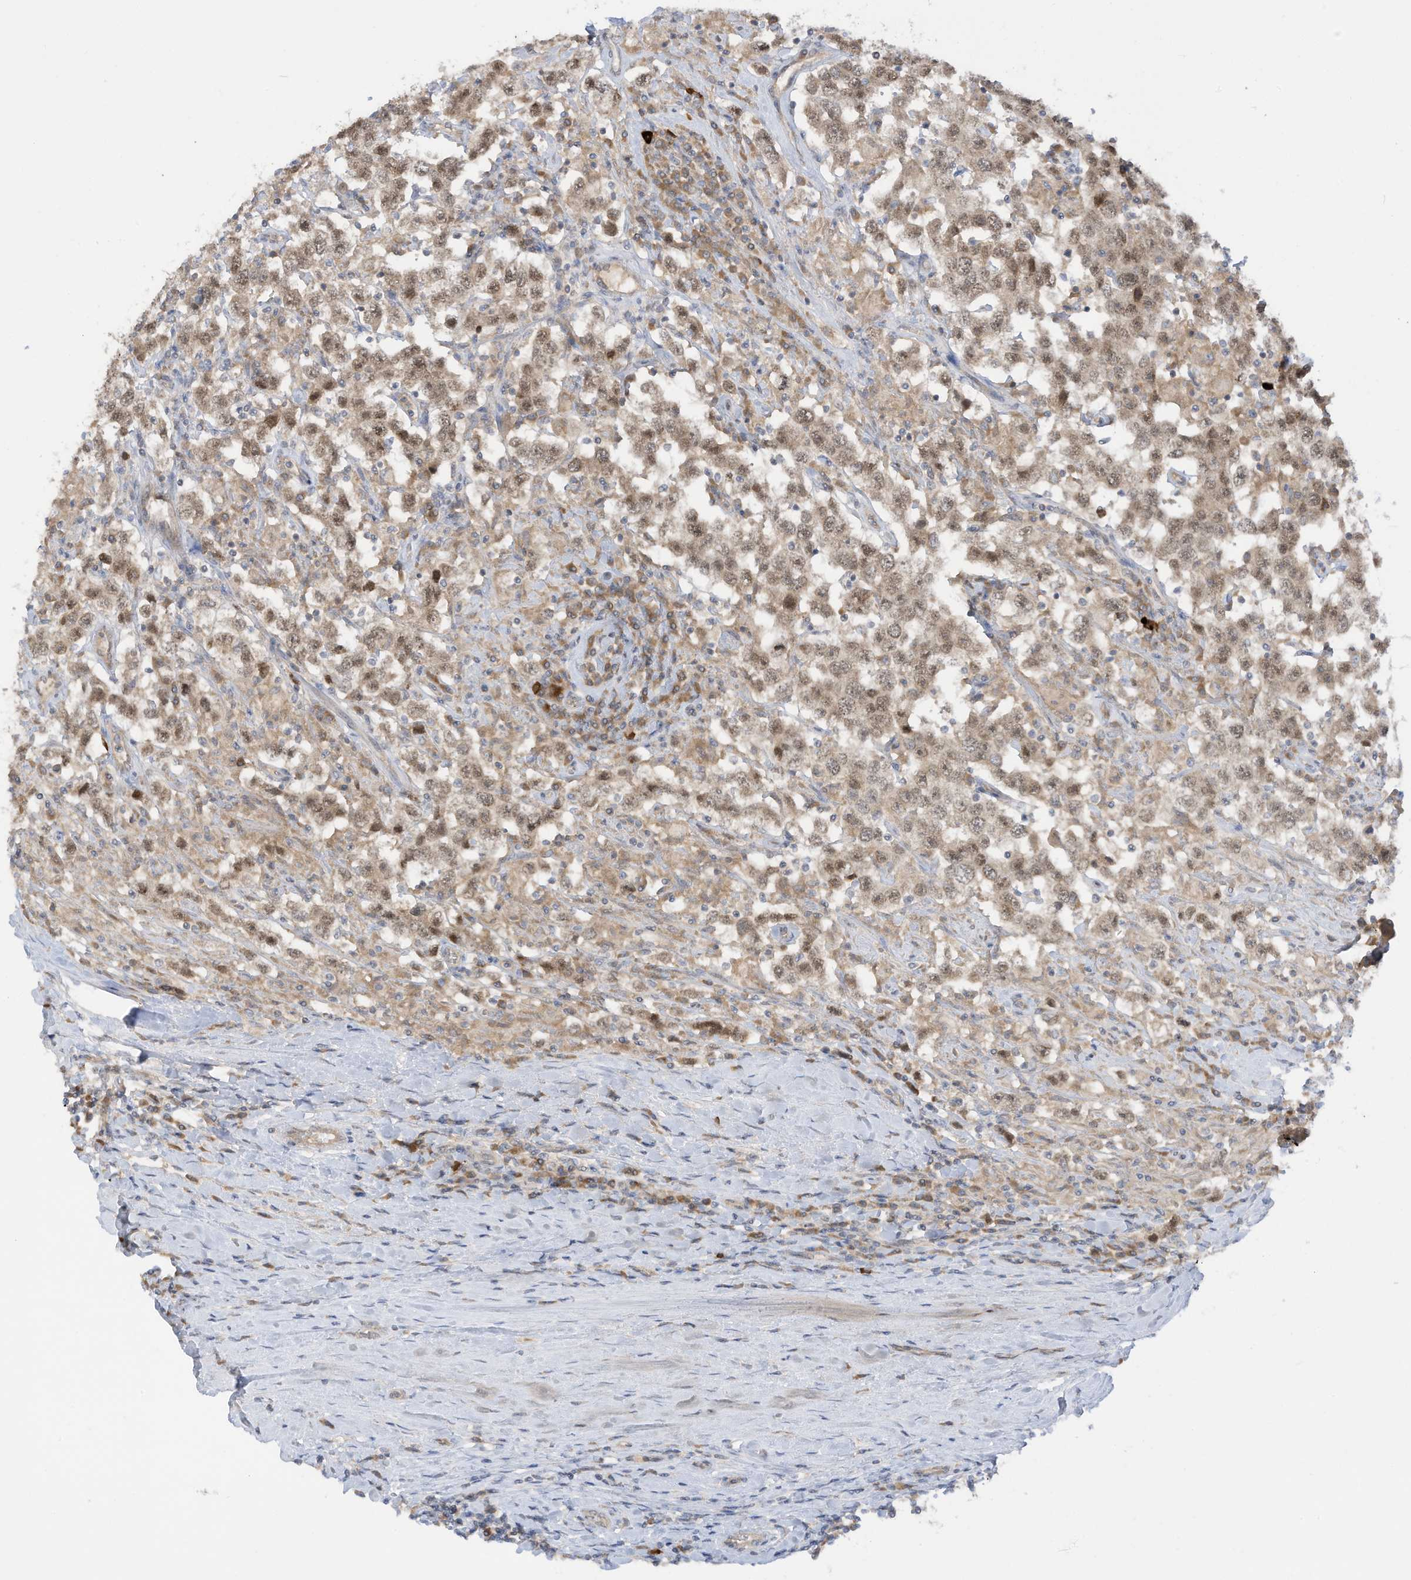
{"staining": {"intensity": "weak", "quantity": ">75%", "location": "nuclear"}, "tissue": "testis cancer", "cell_type": "Tumor cells", "image_type": "cancer", "snomed": [{"axis": "morphology", "description": "Seminoma, NOS"}, {"axis": "topography", "description": "Testis"}], "caption": "This is an image of IHC staining of testis cancer, which shows weak expression in the nuclear of tumor cells.", "gene": "LRRN2", "patient": {"sex": "male", "age": 41}}